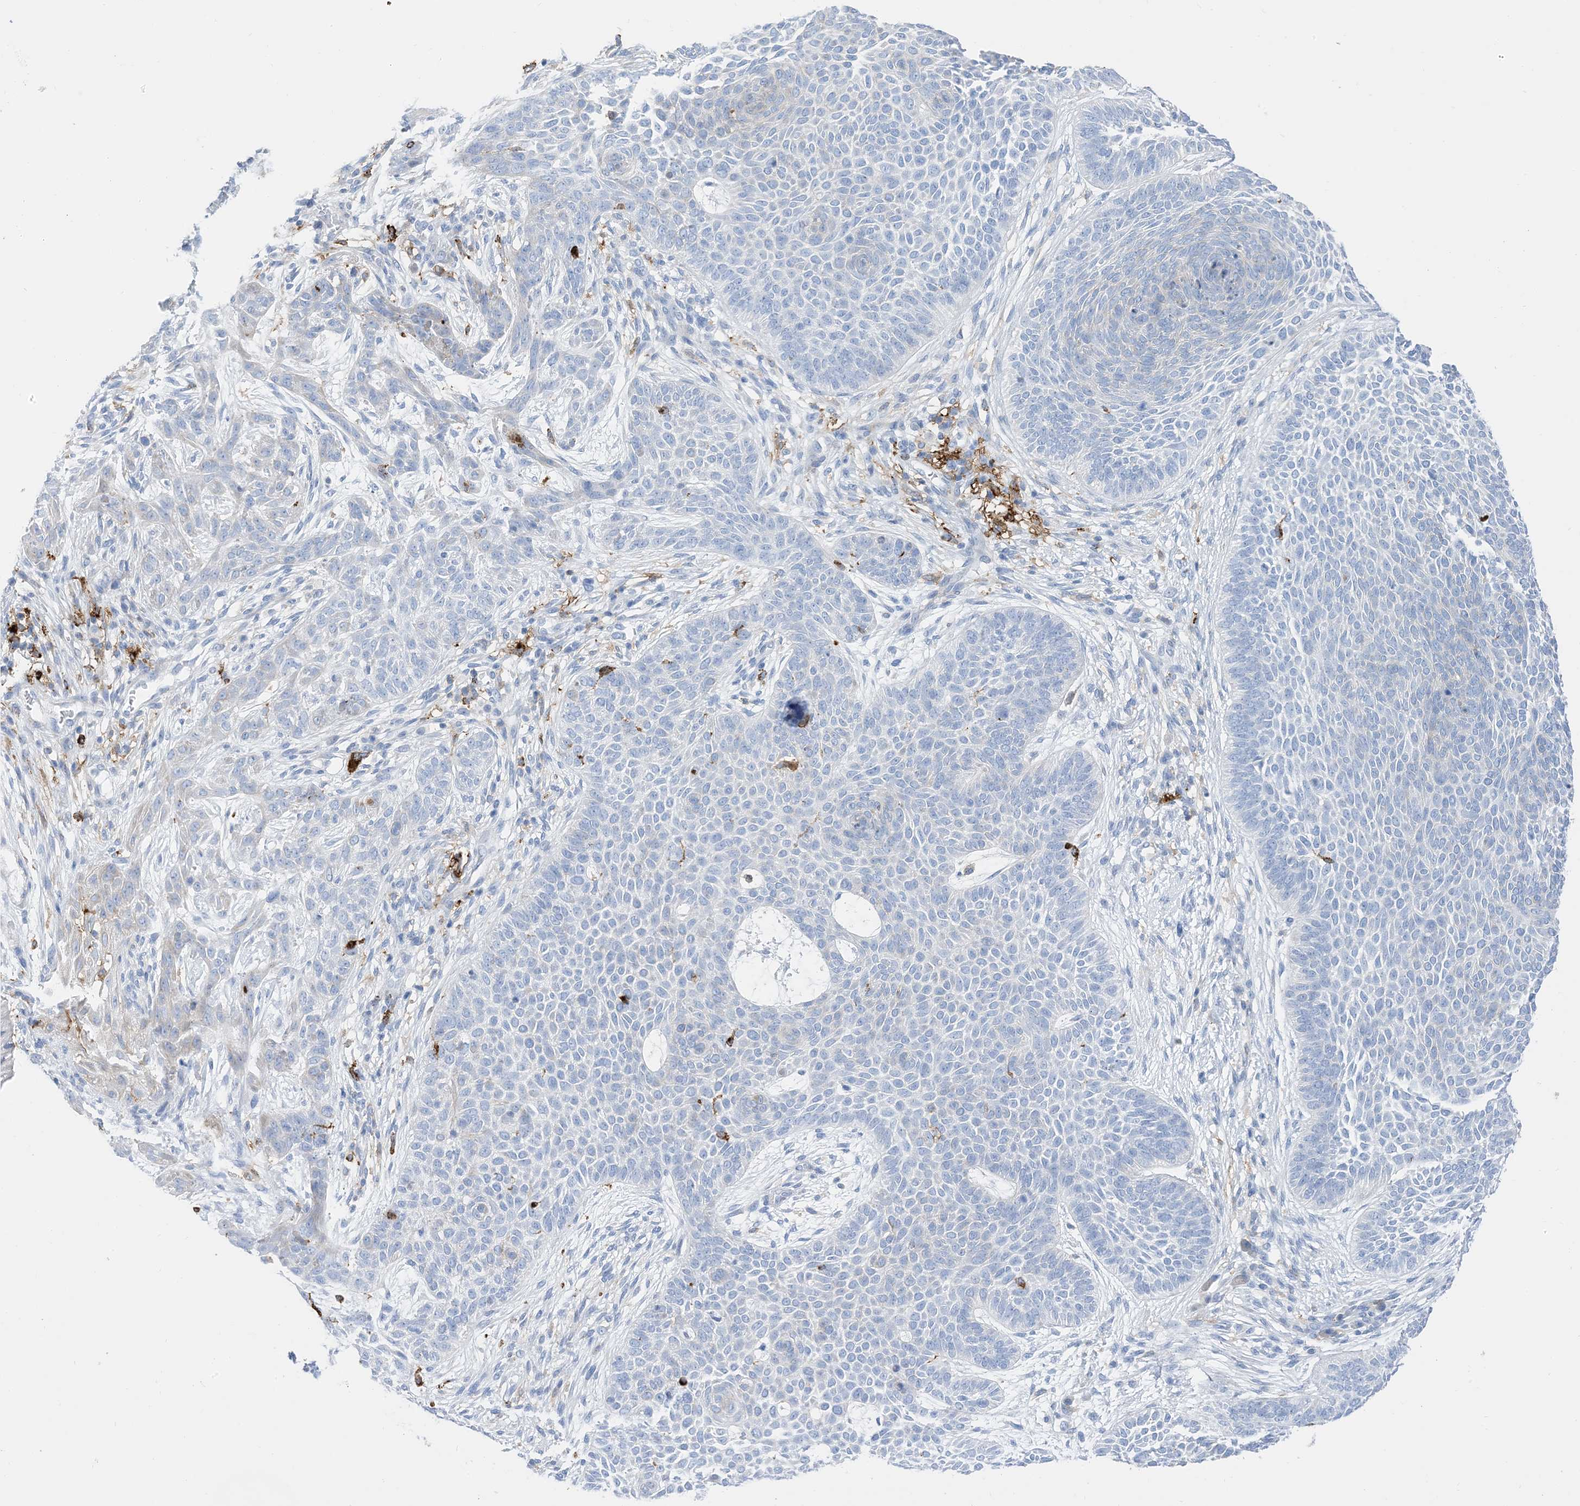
{"staining": {"intensity": "negative", "quantity": "none", "location": "none"}, "tissue": "skin cancer", "cell_type": "Tumor cells", "image_type": "cancer", "snomed": [{"axis": "morphology", "description": "Basal cell carcinoma"}, {"axis": "topography", "description": "Skin"}], "caption": "Tumor cells are negative for brown protein staining in skin cancer (basal cell carcinoma).", "gene": "DPH3", "patient": {"sex": "male", "age": 85}}